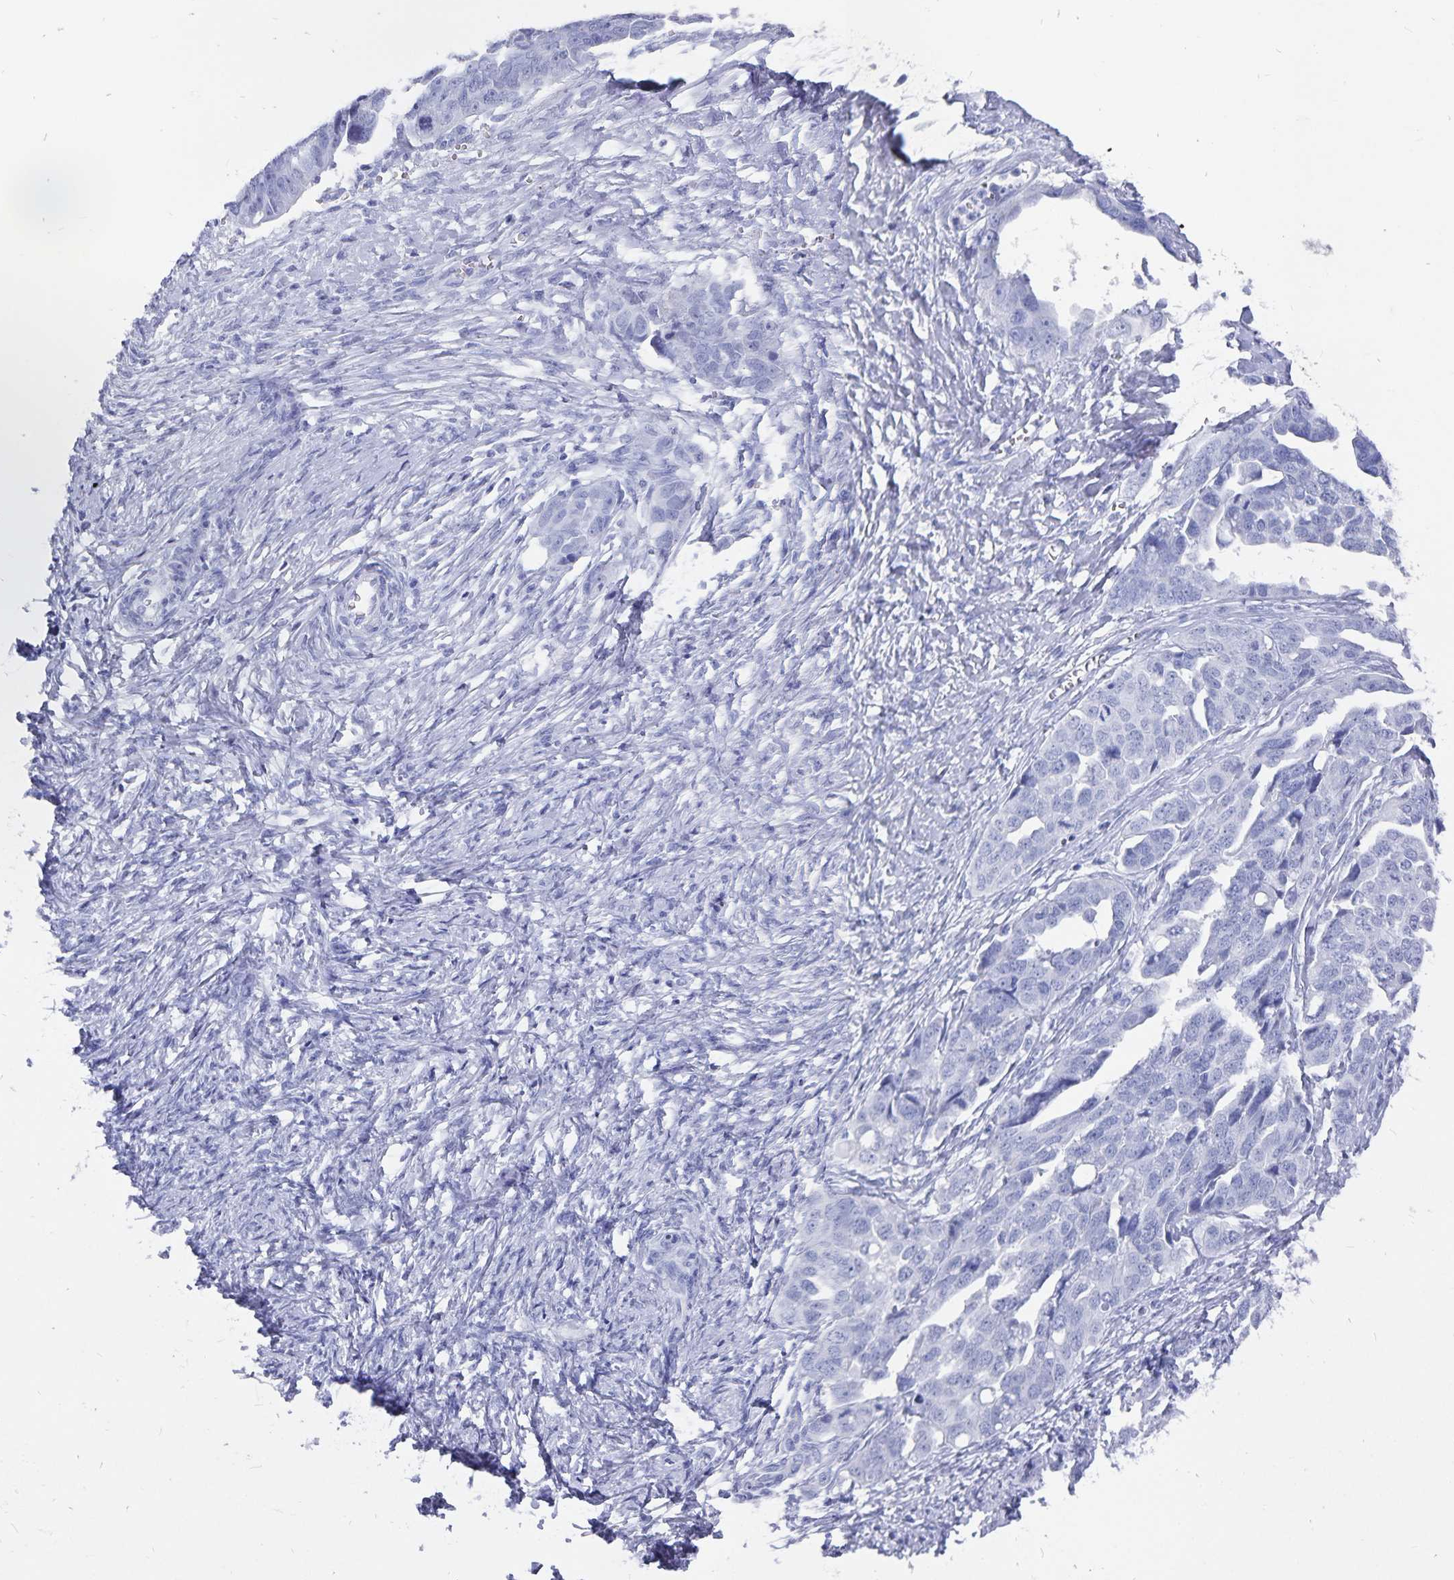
{"staining": {"intensity": "negative", "quantity": "none", "location": "none"}, "tissue": "ovarian cancer", "cell_type": "Tumor cells", "image_type": "cancer", "snomed": [{"axis": "morphology", "description": "Cystadenocarcinoma, serous, NOS"}, {"axis": "topography", "description": "Ovary"}], "caption": "High magnification brightfield microscopy of ovarian serous cystadenocarcinoma stained with DAB (brown) and counterstained with hematoxylin (blue): tumor cells show no significant positivity.", "gene": "ADH1A", "patient": {"sex": "female", "age": 59}}